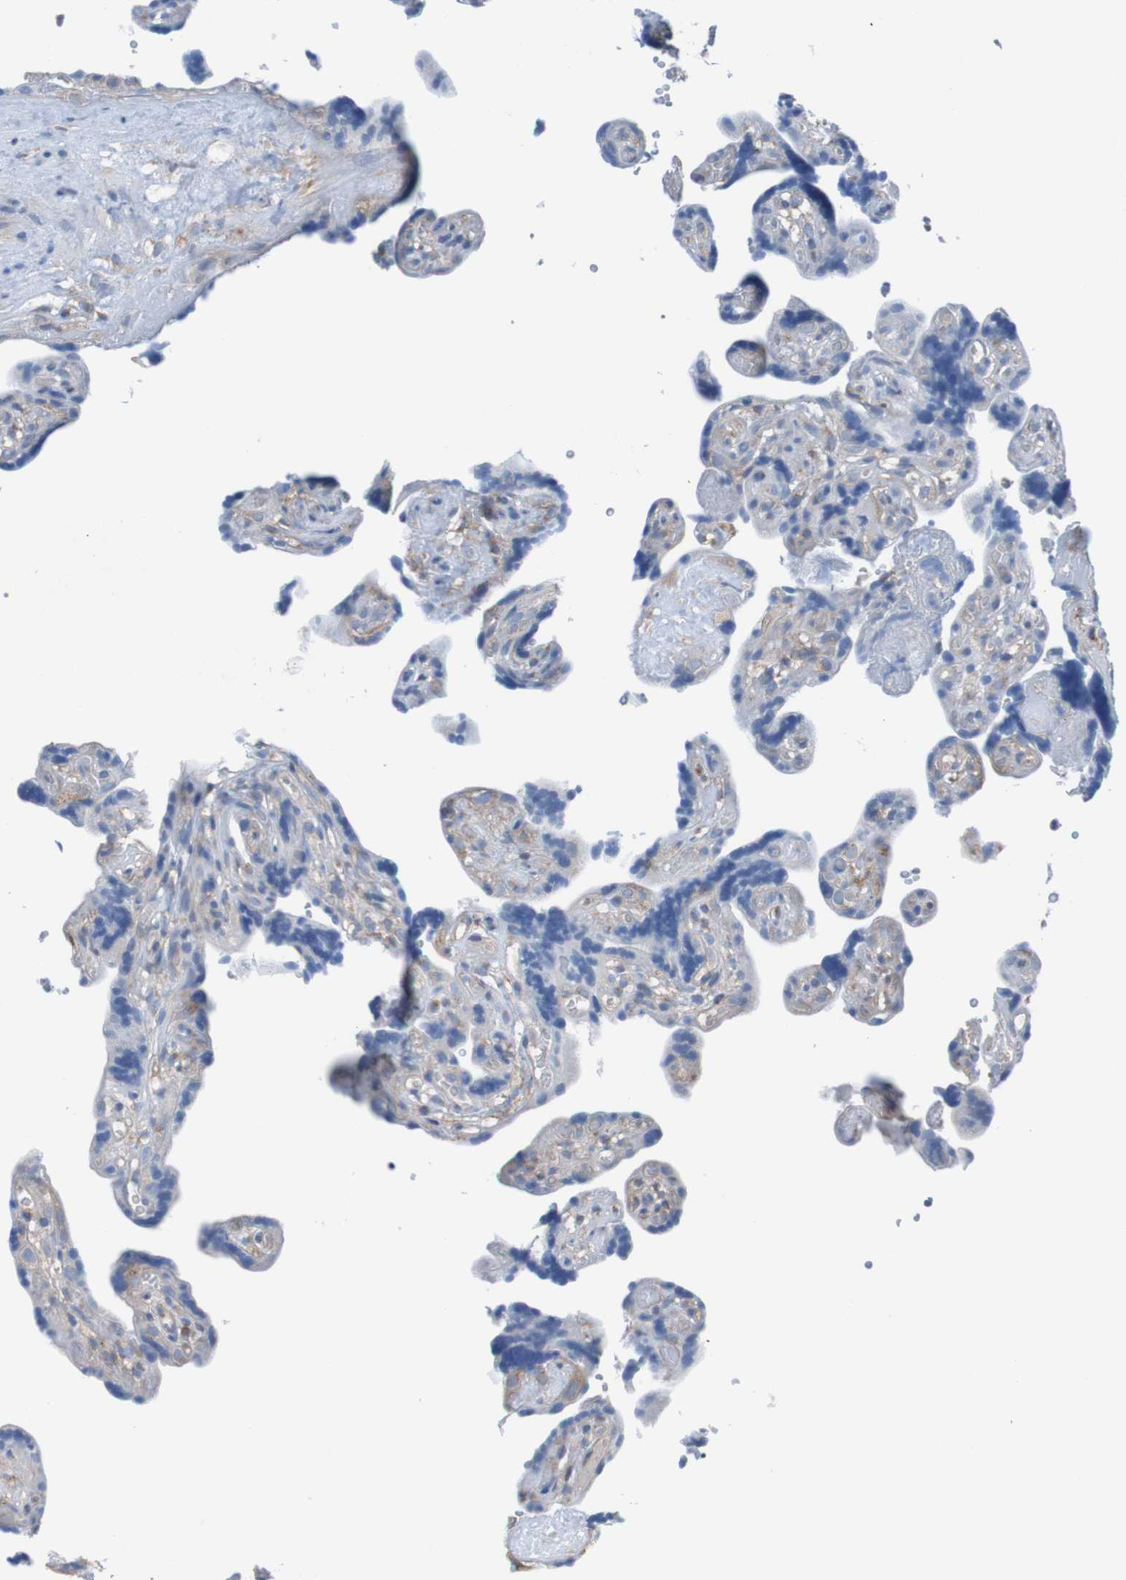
{"staining": {"intensity": "moderate", "quantity": ">75%", "location": "cytoplasmic/membranous"}, "tissue": "placenta", "cell_type": "Decidual cells", "image_type": "normal", "snomed": [{"axis": "morphology", "description": "Normal tissue, NOS"}, {"axis": "topography", "description": "Placenta"}], "caption": "The histopathology image reveals immunohistochemical staining of benign placenta. There is moderate cytoplasmic/membranous expression is present in about >75% of decidual cells.", "gene": "MINAR1", "patient": {"sex": "female", "age": 30}}